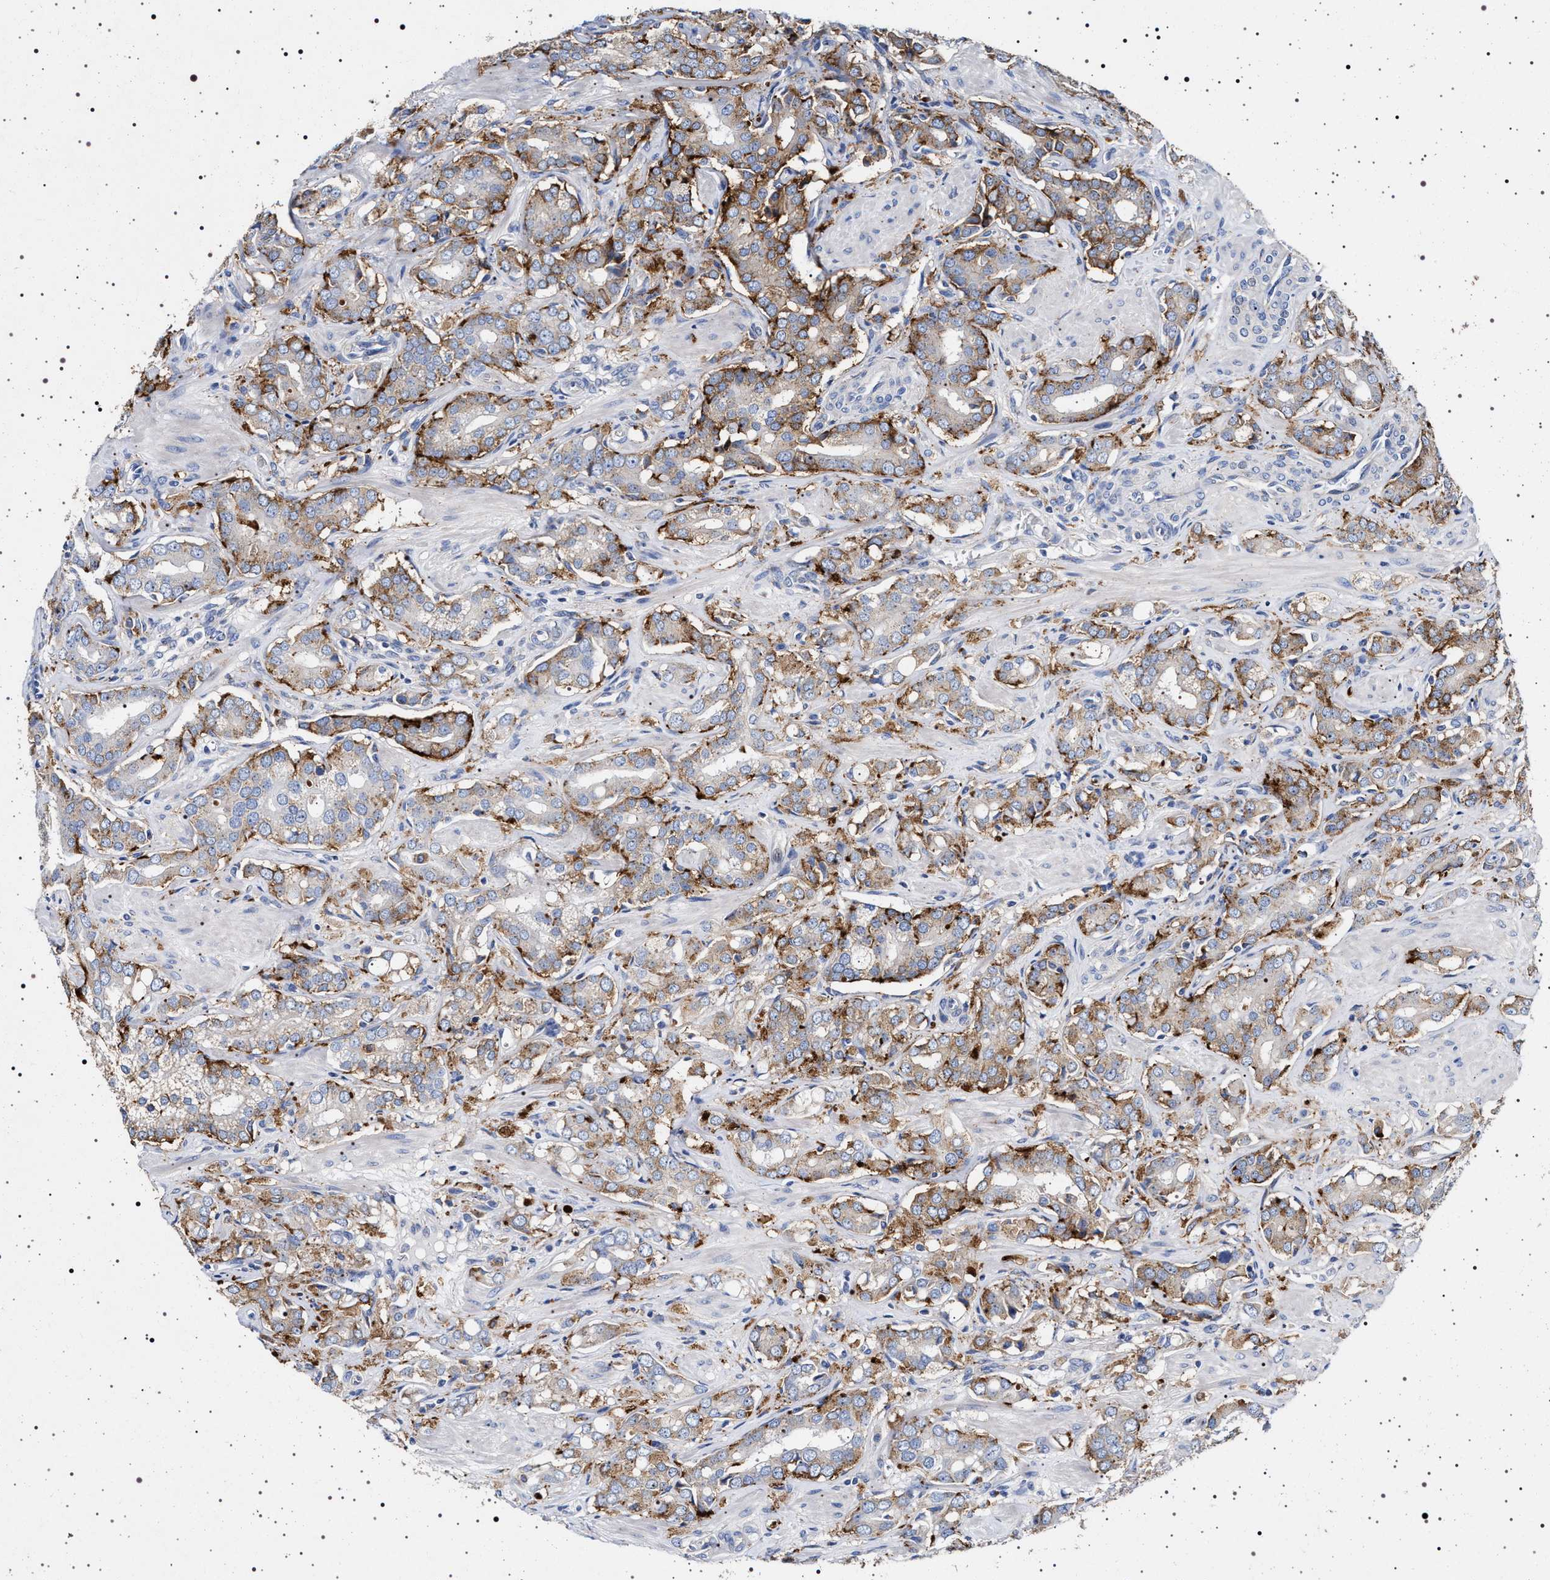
{"staining": {"intensity": "moderate", "quantity": ">75%", "location": "cytoplasmic/membranous"}, "tissue": "prostate cancer", "cell_type": "Tumor cells", "image_type": "cancer", "snomed": [{"axis": "morphology", "description": "Adenocarcinoma, High grade"}, {"axis": "topography", "description": "Prostate"}], "caption": "A medium amount of moderate cytoplasmic/membranous expression is appreciated in about >75% of tumor cells in adenocarcinoma (high-grade) (prostate) tissue. (DAB IHC, brown staining for protein, blue staining for nuclei).", "gene": "NAALADL2", "patient": {"sex": "male", "age": 52}}